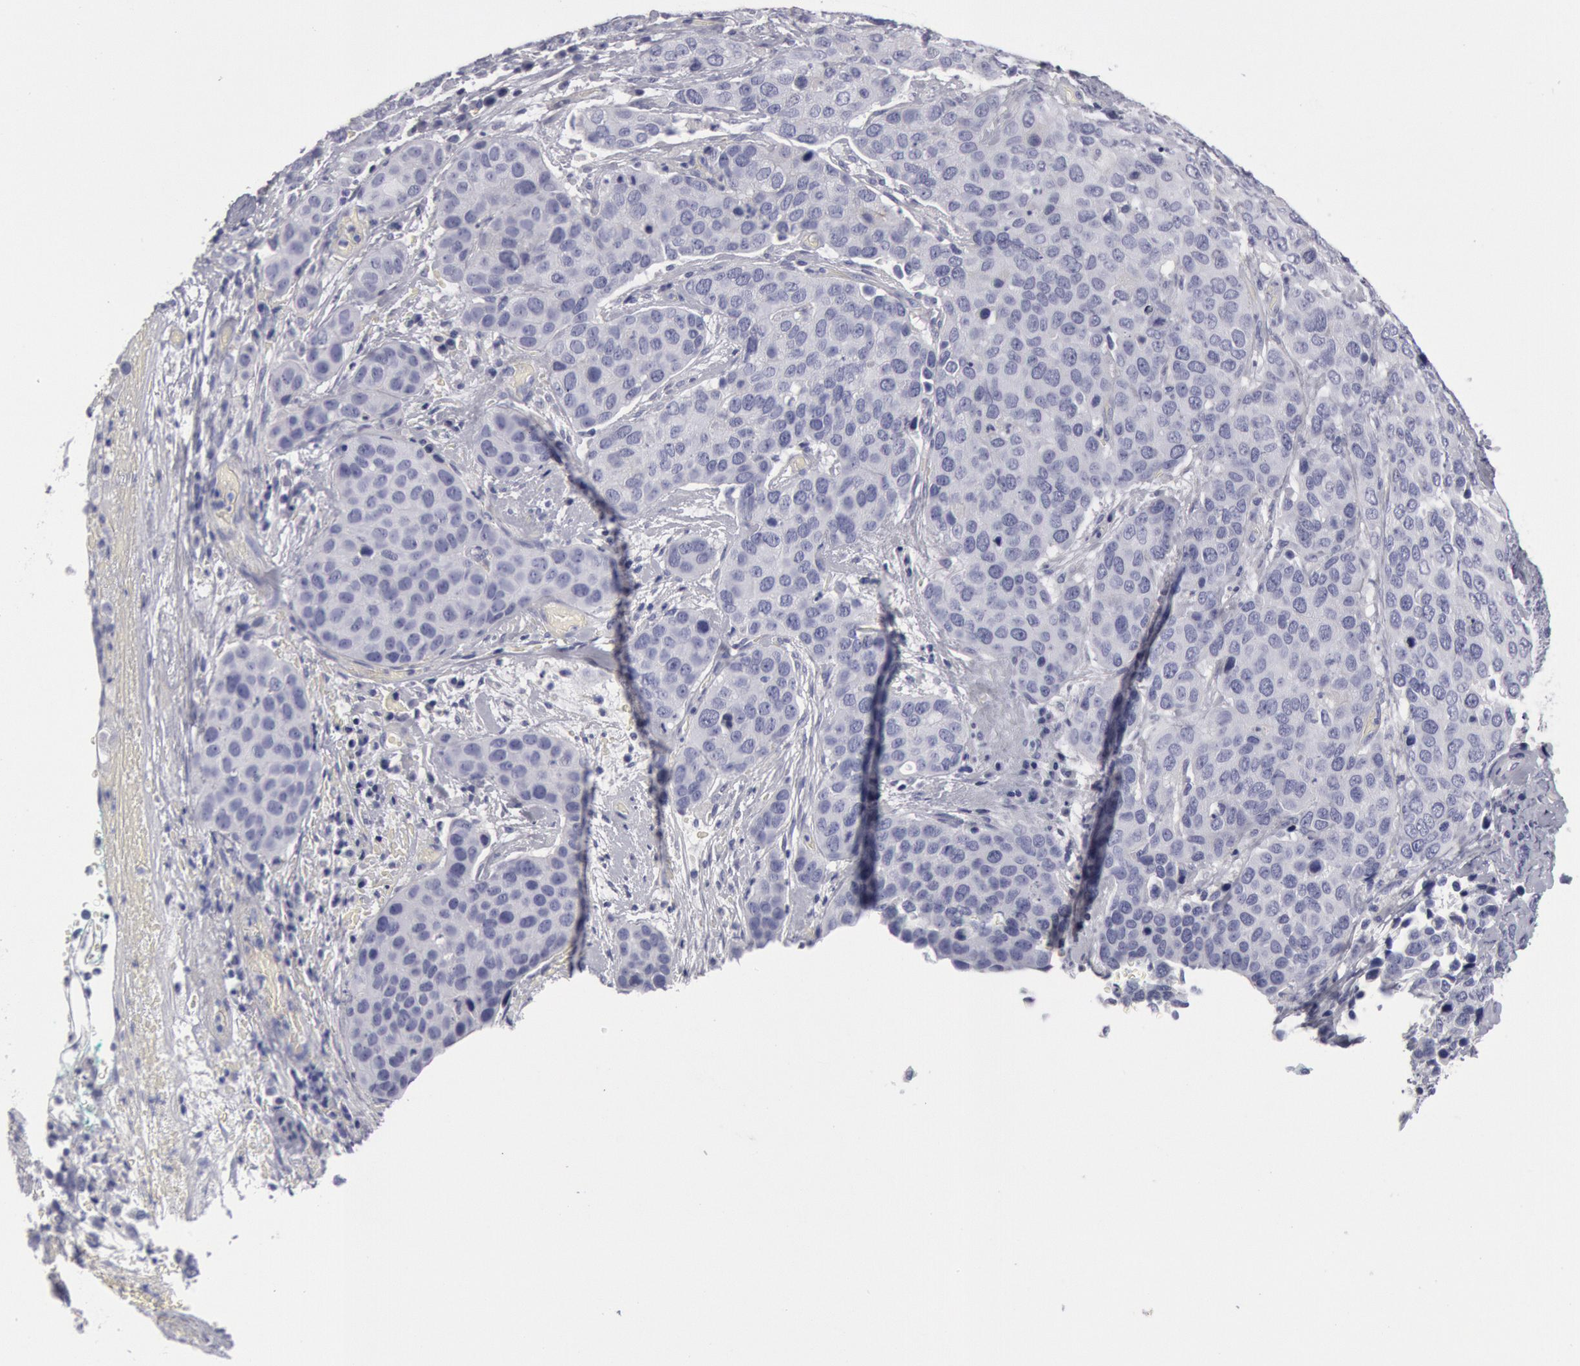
{"staining": {"intensity": "negative", "quantity": "none", "location": "none"}, "tissue": "cervical cancer", "cell_type": "Tumor cells", "image_type": "cancer", "snomed": [{"axis": "morphology", "description": "Squamous cell carcinoma, NOS"}, {"axis": "topography", "description": "Cervix"}], "caption": "An image of human squamous cell carcinoma (cervical) is negative for staining in tumor cells.", "gene": "FHL1", "patient": {"sex": "female", "age": 54}}